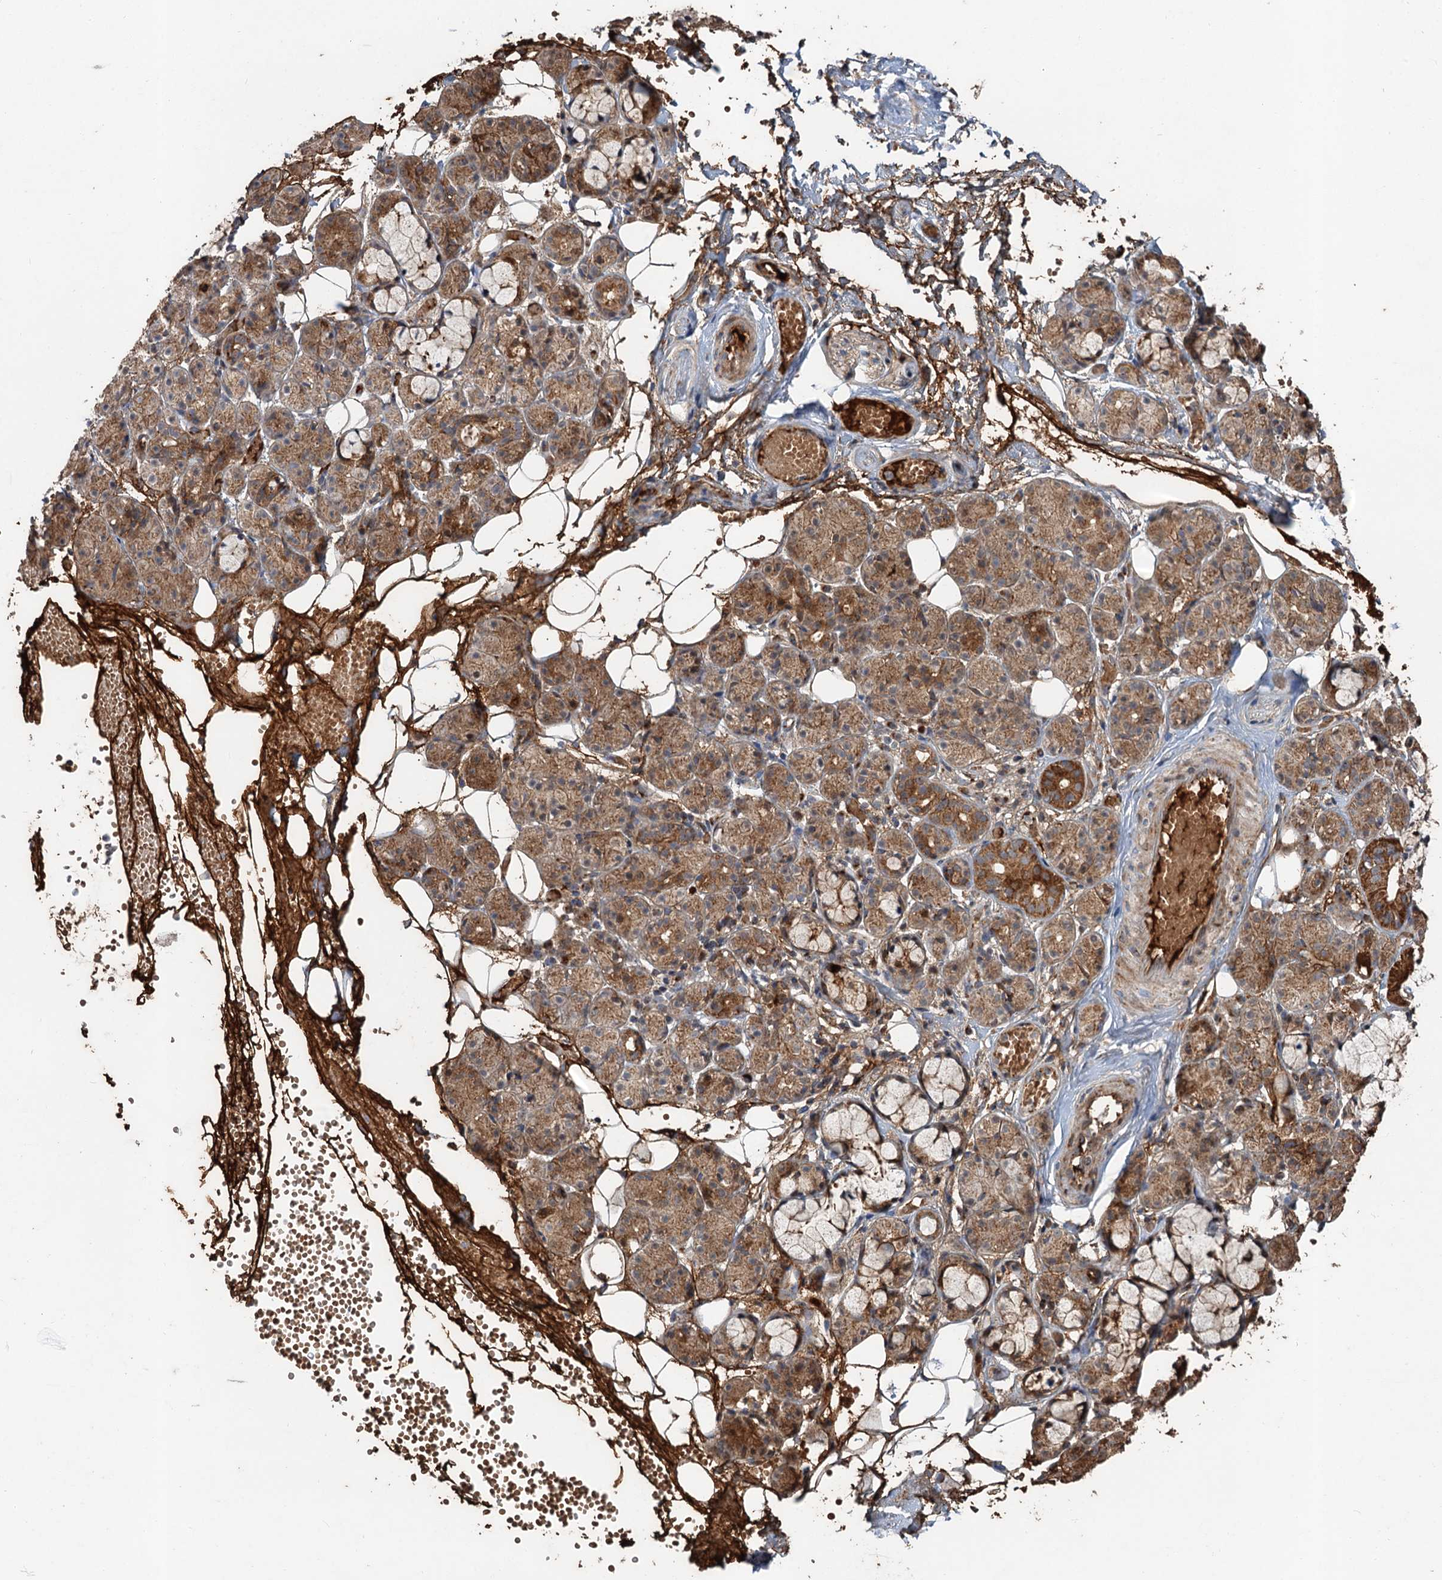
{"staining": {"intensity": "moderate", "quantity": "25%-75%", "location": "cytoplasmic/membranous"}, "tissue": "salivary gland", "cell_type": "Glandular cells", "image_type": "normal", "snomed": [{"axis": "morphology", "description": "Normal tissue, NOS"}, {"axis": "topography", "description": "Salivary gland"}], "caption": "Protein expression by immunohistochemistry demonstrates moderate cytoplasmic/membranous expression in approximately 25%-75% of glandular cells in normal salivary gland.", "gene": "DEXI", "patient": {"sex": "male", "age": 63}}